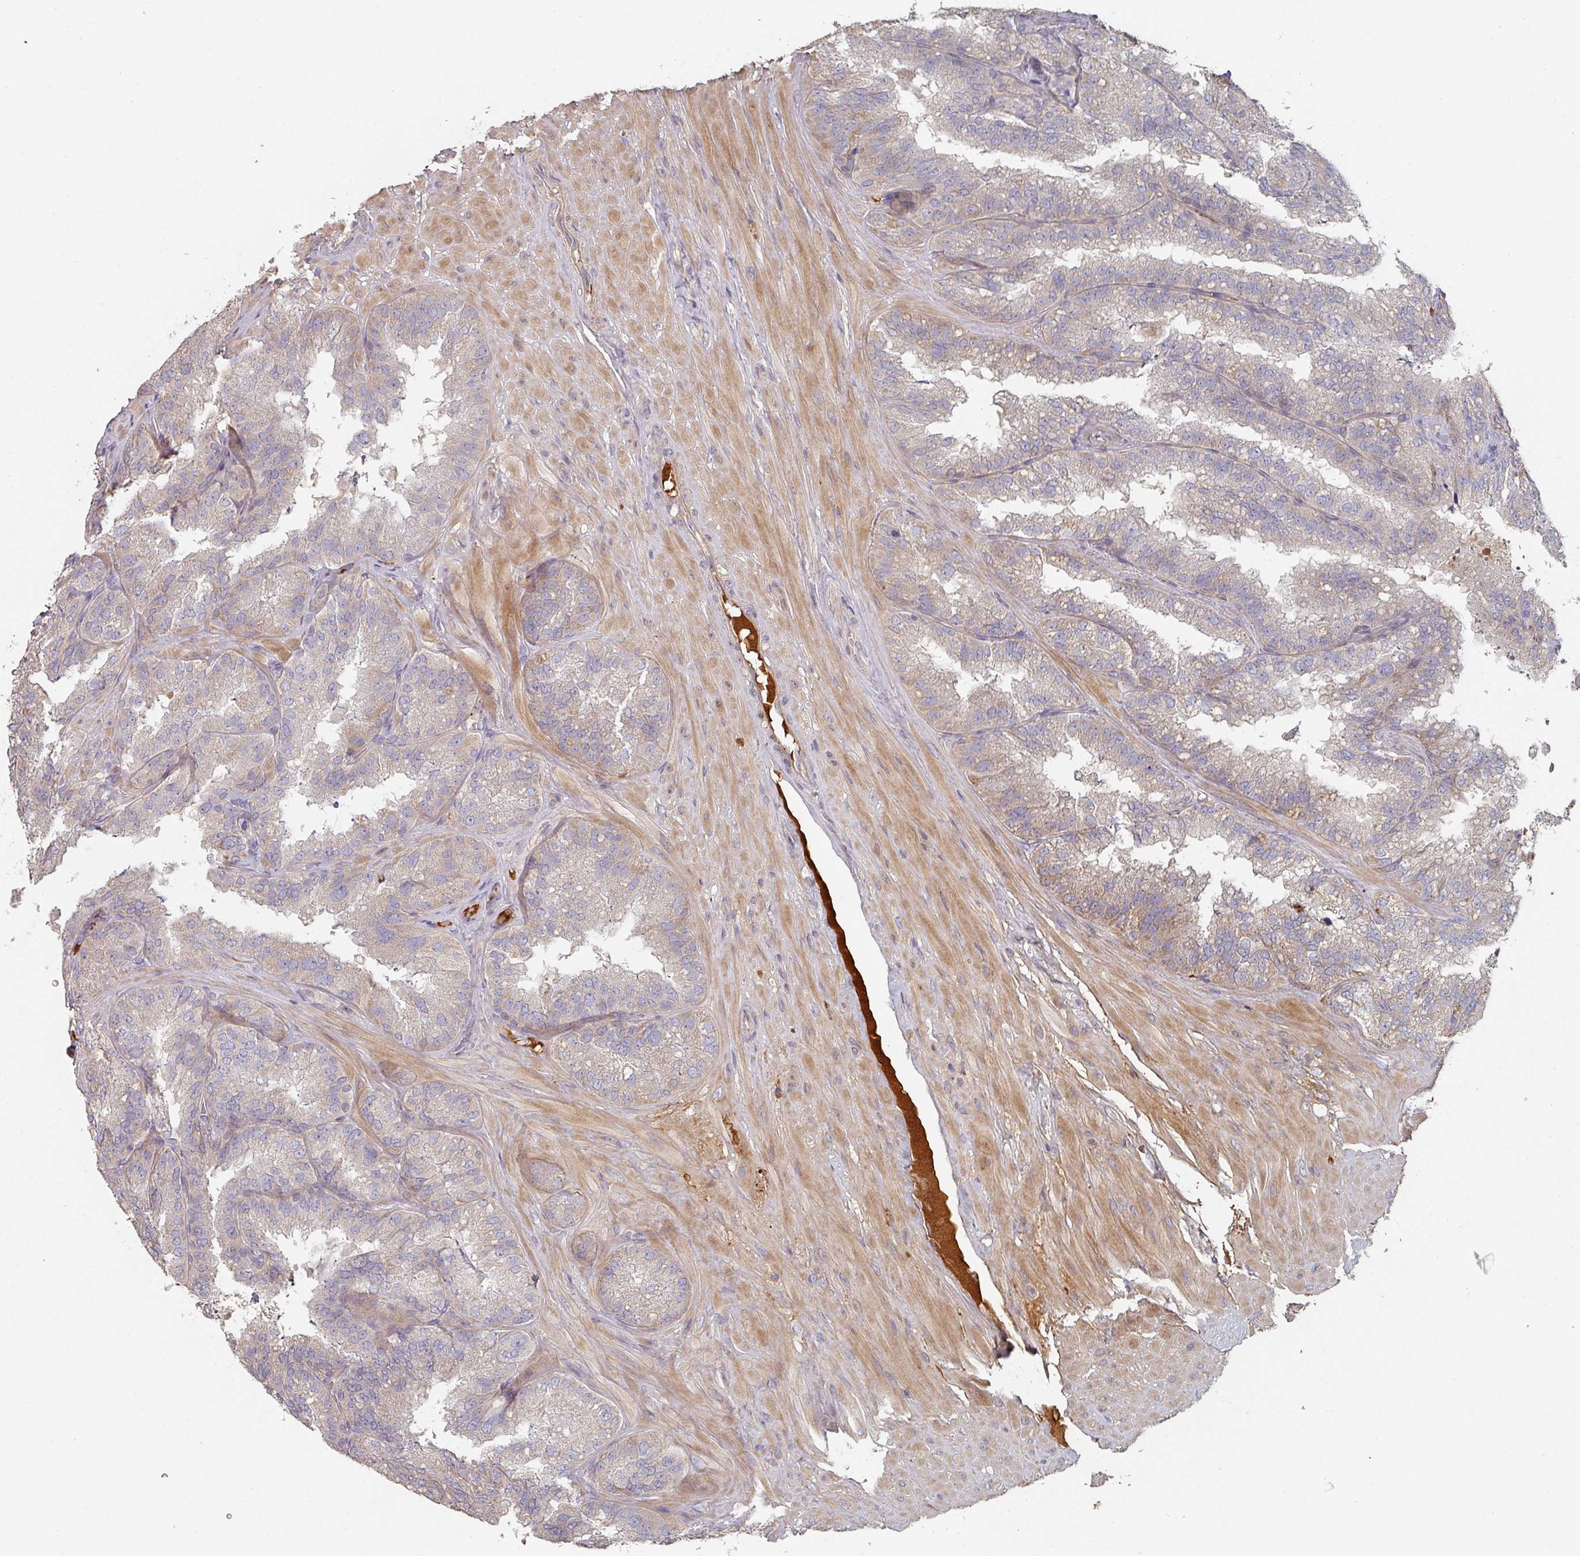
{"staining": {"intensity": "weak", "quantity": "<25%", "location": "cytoplasmic/membranous"}, "tissue": "seminal vesicle", "cell_type": "Glandular cells", "image_type": "normal", "snomed": [{"axis": "morphology", "description": "Normal tissue, NOS"}, {"axis": "topography", "description": "Seminal veicle"}], "caption": "Micrograph shows no significant protein expression in glandular cells of normal seminal vesicle. (DAB (3,3'-diaminobenzidine) immunohistochemistry, high magnification).", "gene": "ENSG00000249773", "patient": {"sex": "male", "age": 58}}